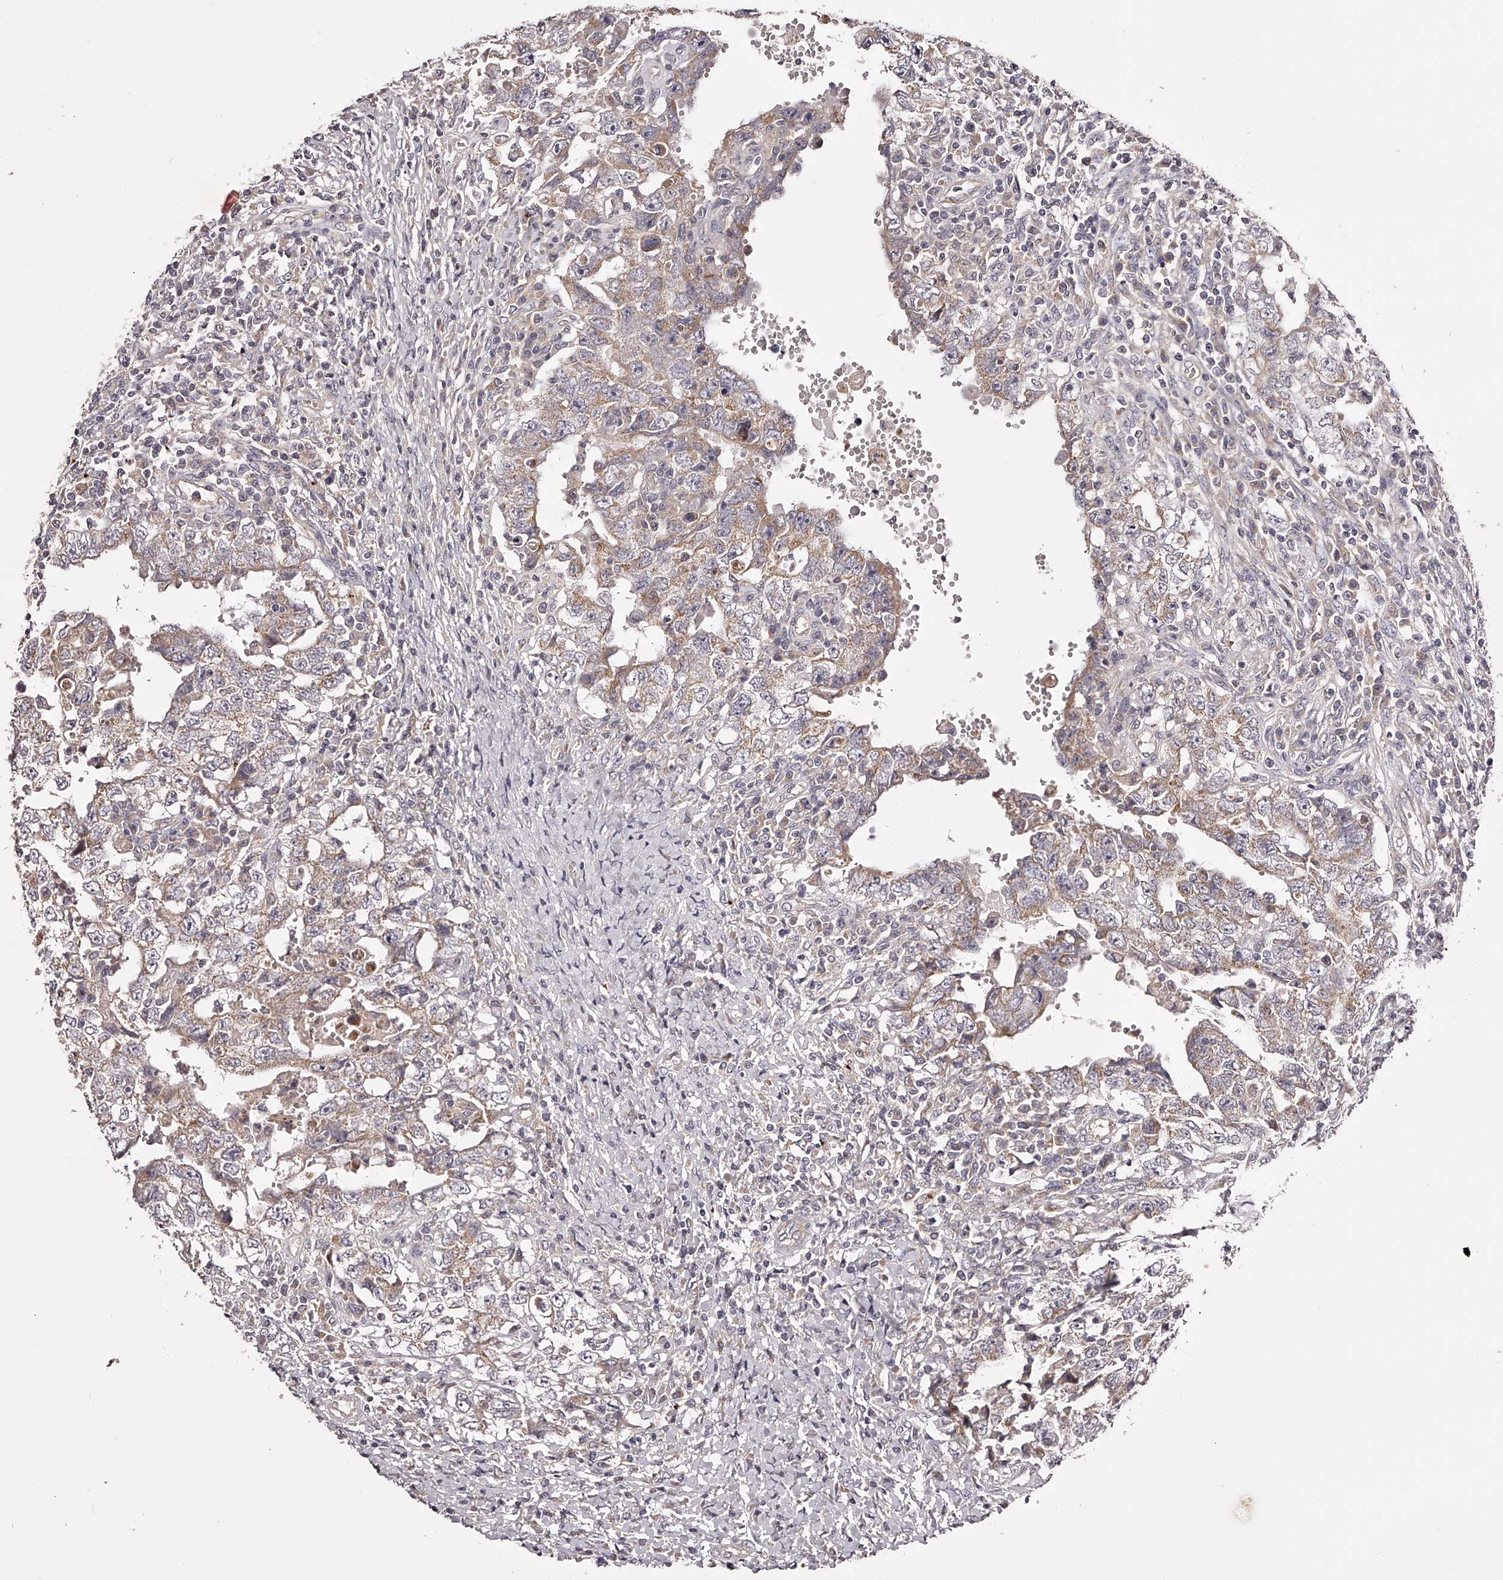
{"staining": {"intensity": "moderate", "quantity": ">75%", "location": "cytoplasmic/membranous"}, "tissue": "testis cancer", "cell_type": "Tumor cells", "image_type": "cancer", "snomed": [{"axis": "morphology", "description": "Carcinoma, Embryonal, NOS"}, {"axis": "topography", "description": "Testis"}], "caption": "Immunohistochemical staining of testis embryonal carcinoma demonstrates moderate cytoplasmic/membranous protein expression in approximately >75% of tumor cells.", "gene": "ODF2L", "patient": {"sex": "male", "age": 26}}